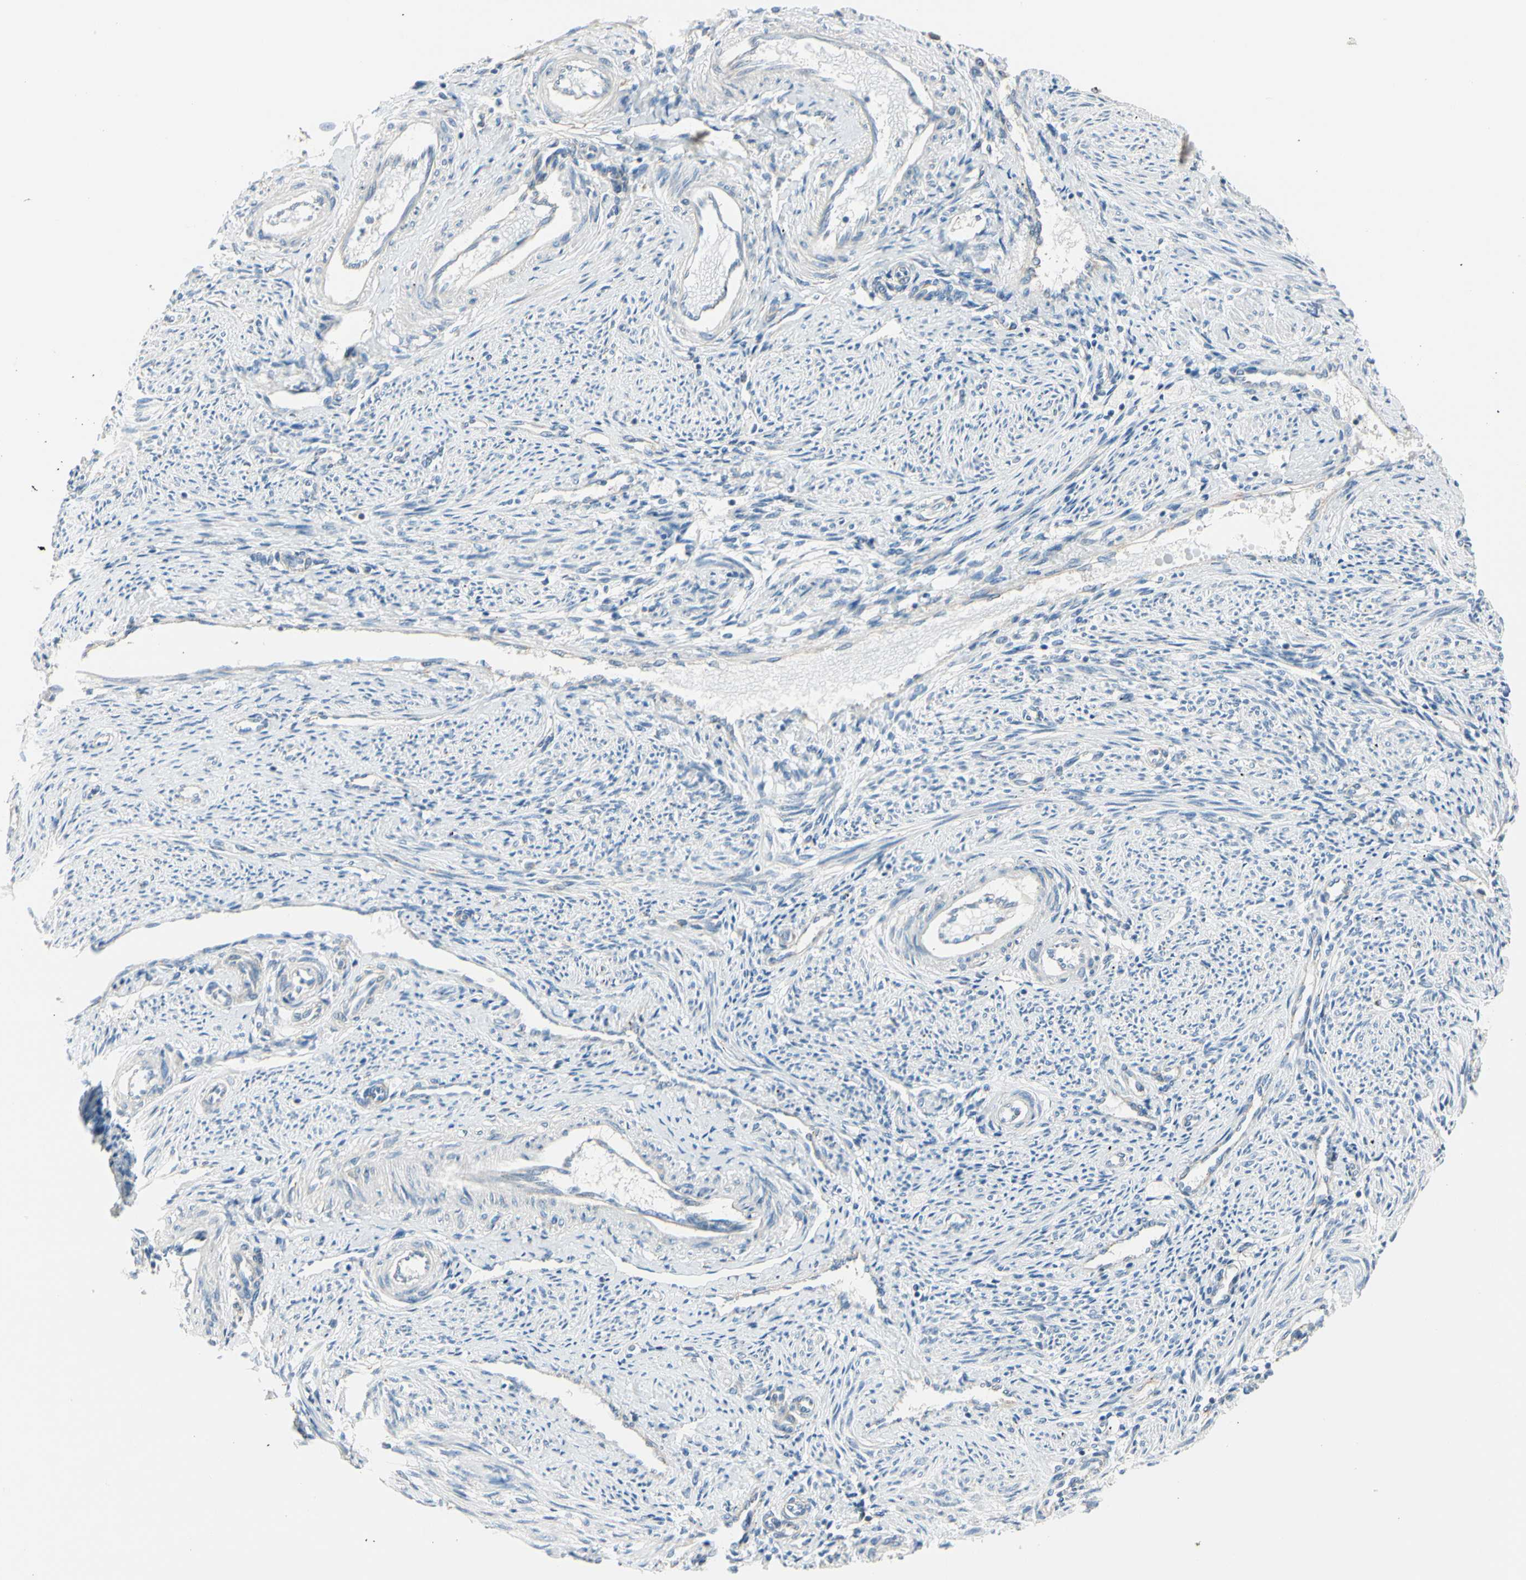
{"staining": {"intensity": "negative", "quantity": "none", "location": "none"}, "tissue": "endometrium", "cell_type": "Cells in endometrial stroma", "image_type": "normal", "snomed": [{"axis": "morphology", "description": "Normal tissue, NOS"}, {"axis": "topography", "description": "Endometrium"}], "caption": "A micrograph of human endometrium is negative for staining in cells in endometrial stroma. The staining was performed using DAB to visualize the protein expression in brown, while the nuclei were stained in blue with hematoxylin (Magnification: 20x).", "gene": "DUSP12", "patient": {"sex": "female", "age": 42}}